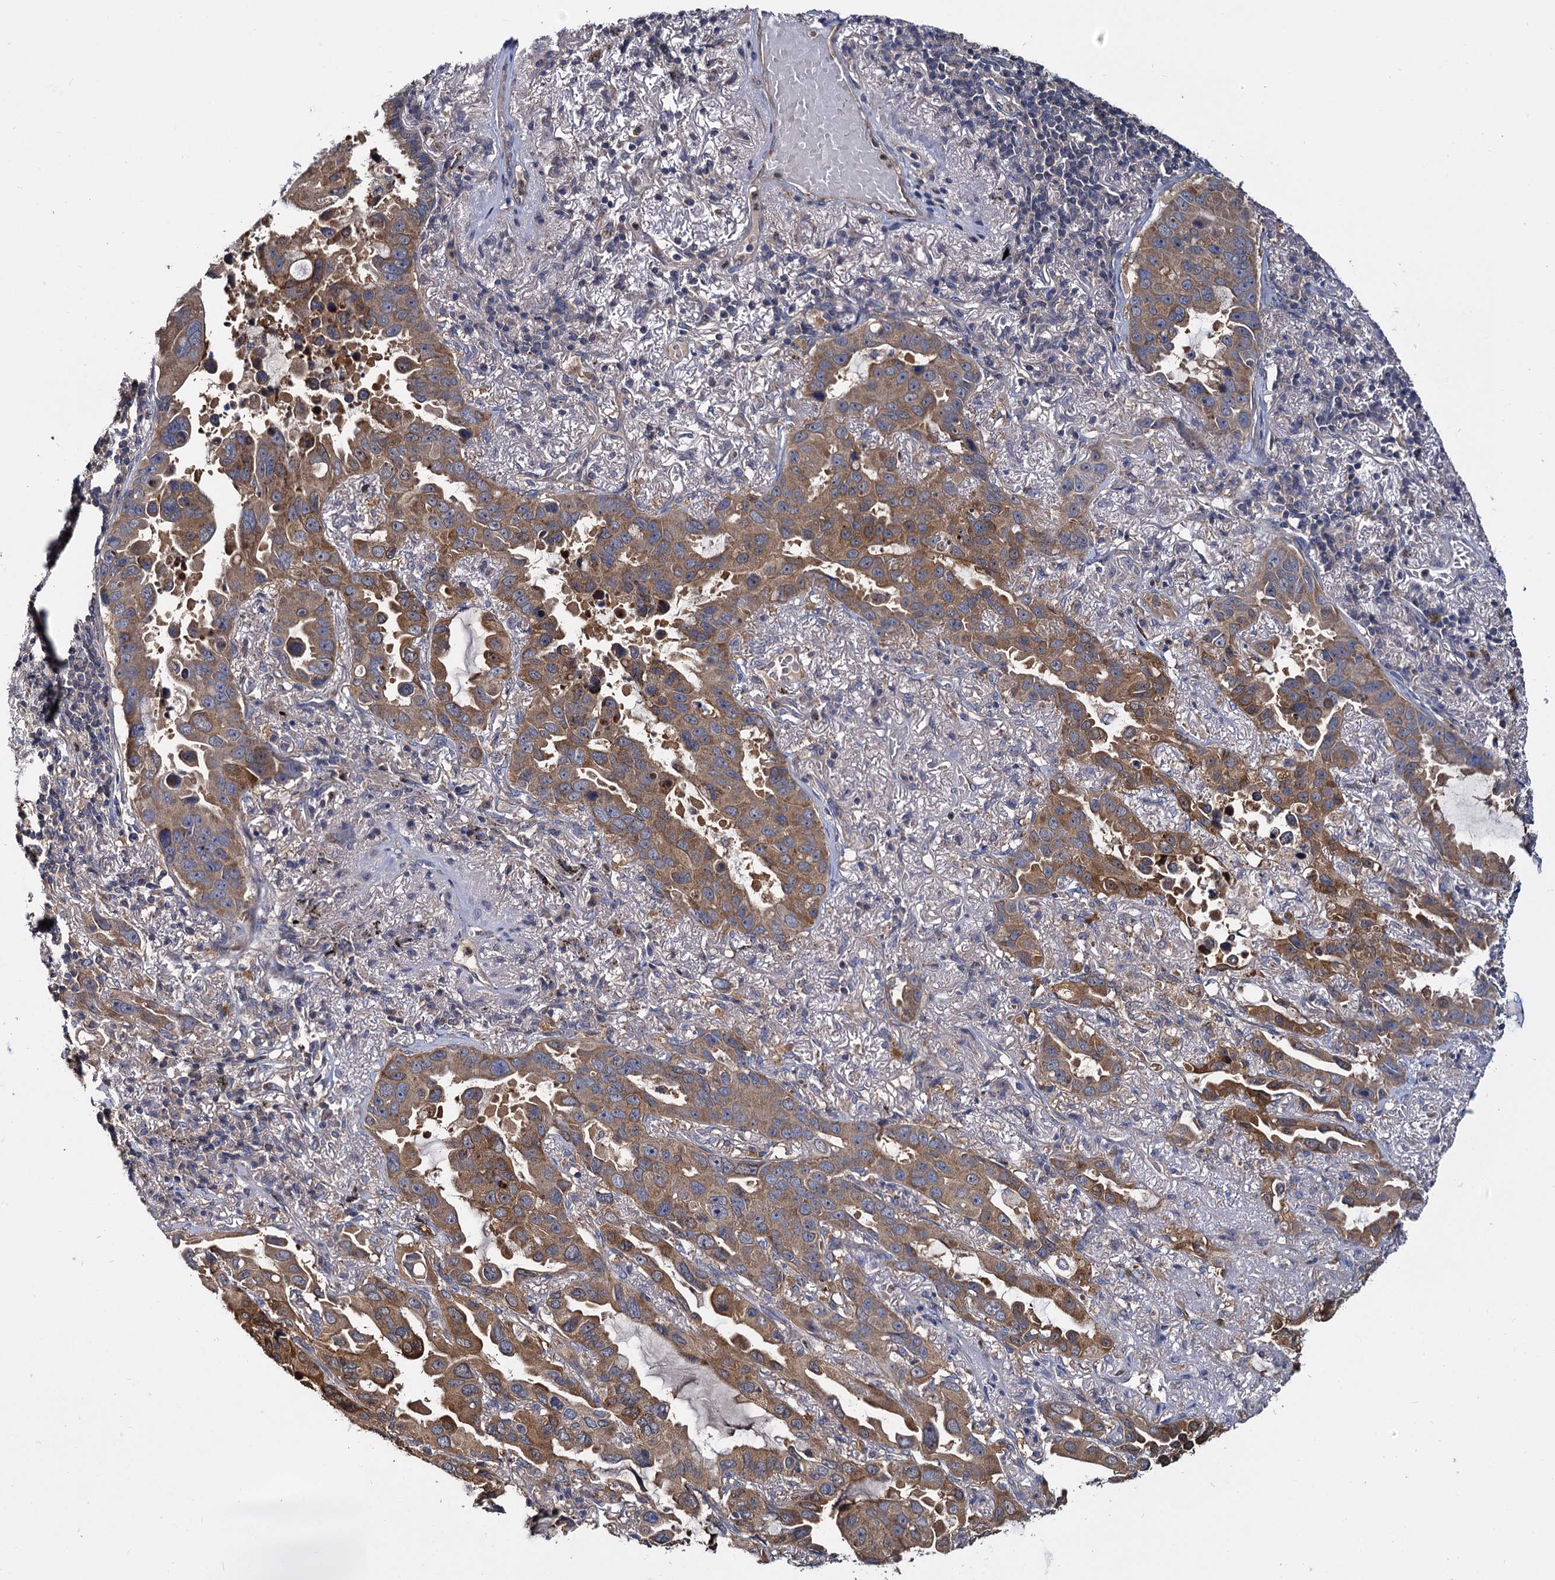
{"staining": {"intensity": "moderate", "quantity": ">75%", "location": "cytoplasmic/membranous"}, "tissue": "lung cancer", "cell_type": "Tumor cells", "image_type": "cancer", "snomed": [{"axis": "morphology", "description": "Adenocarcinoma, NOS"}, {"axis": "topography", "description": "Lung"}], "caption": "Approximately >75% of tumor cells in lung cancer show moderate cytoplasmic/membranous protein positivity as visualized by brown immunohistochemical staining.", "gene": "CEP192", "patient": {"sex": "male", "age": 64}}